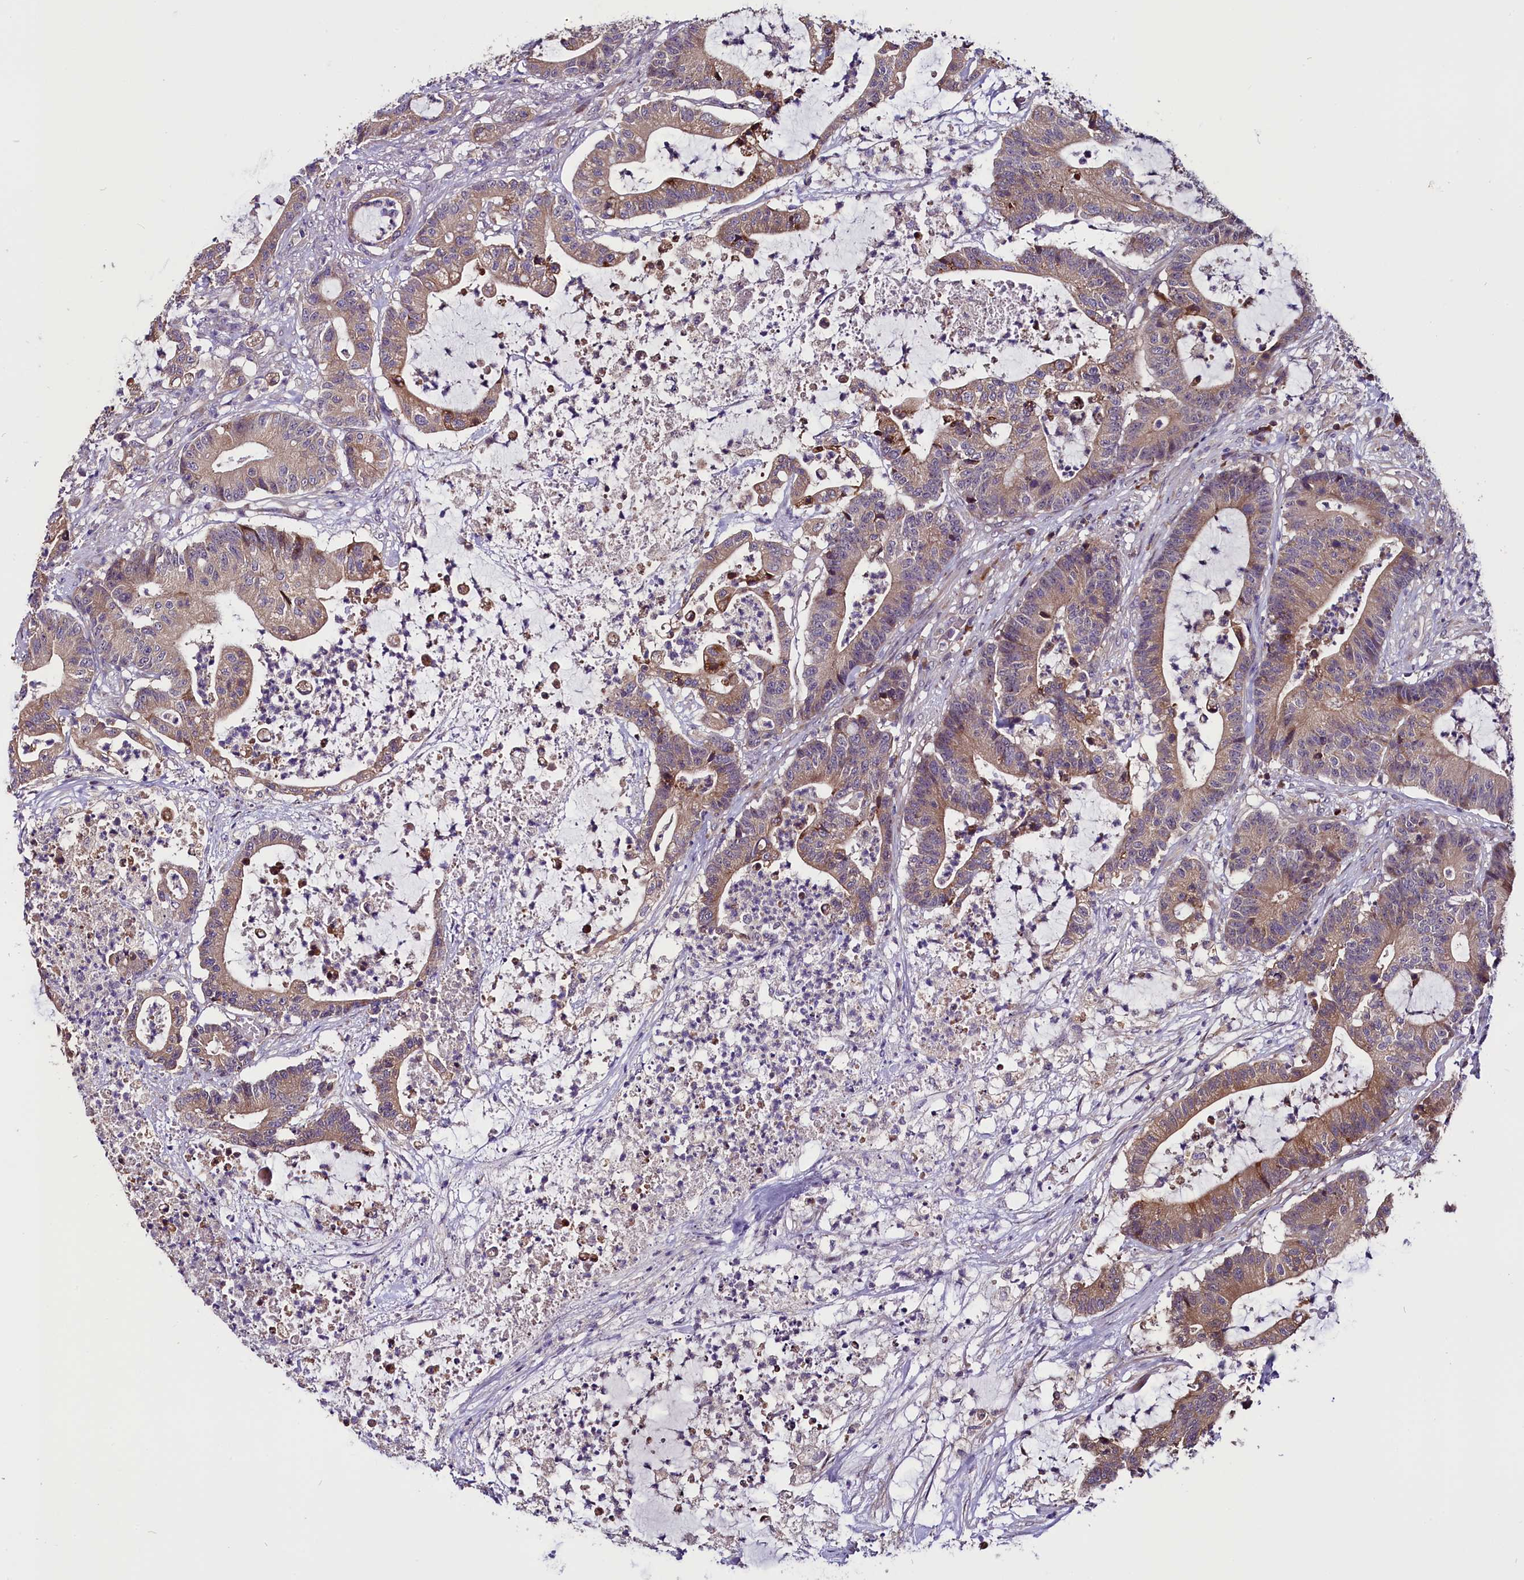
{"staining": {"intensity": "weak", "quantity": ">75%", "location": "cytoplasmic/membranous"}, "tissue": "colorectal cancer", "cell_type": "Tumor cells", "image_type": "cancer", "snomed": [{"axis": "morphology", "description": "Adenocarcinoma, NOS"}, {"axis": "topography", "description": "Colon"}], "caption": "The micrograph exhibits a brown stain indicating the presence of a protein in the cytoplasmic/membranous of tumor cells in adenocarcinoma (colorectal).", "gene": "RPUSD2", "patient": {"sex": "female", "age": 84}}